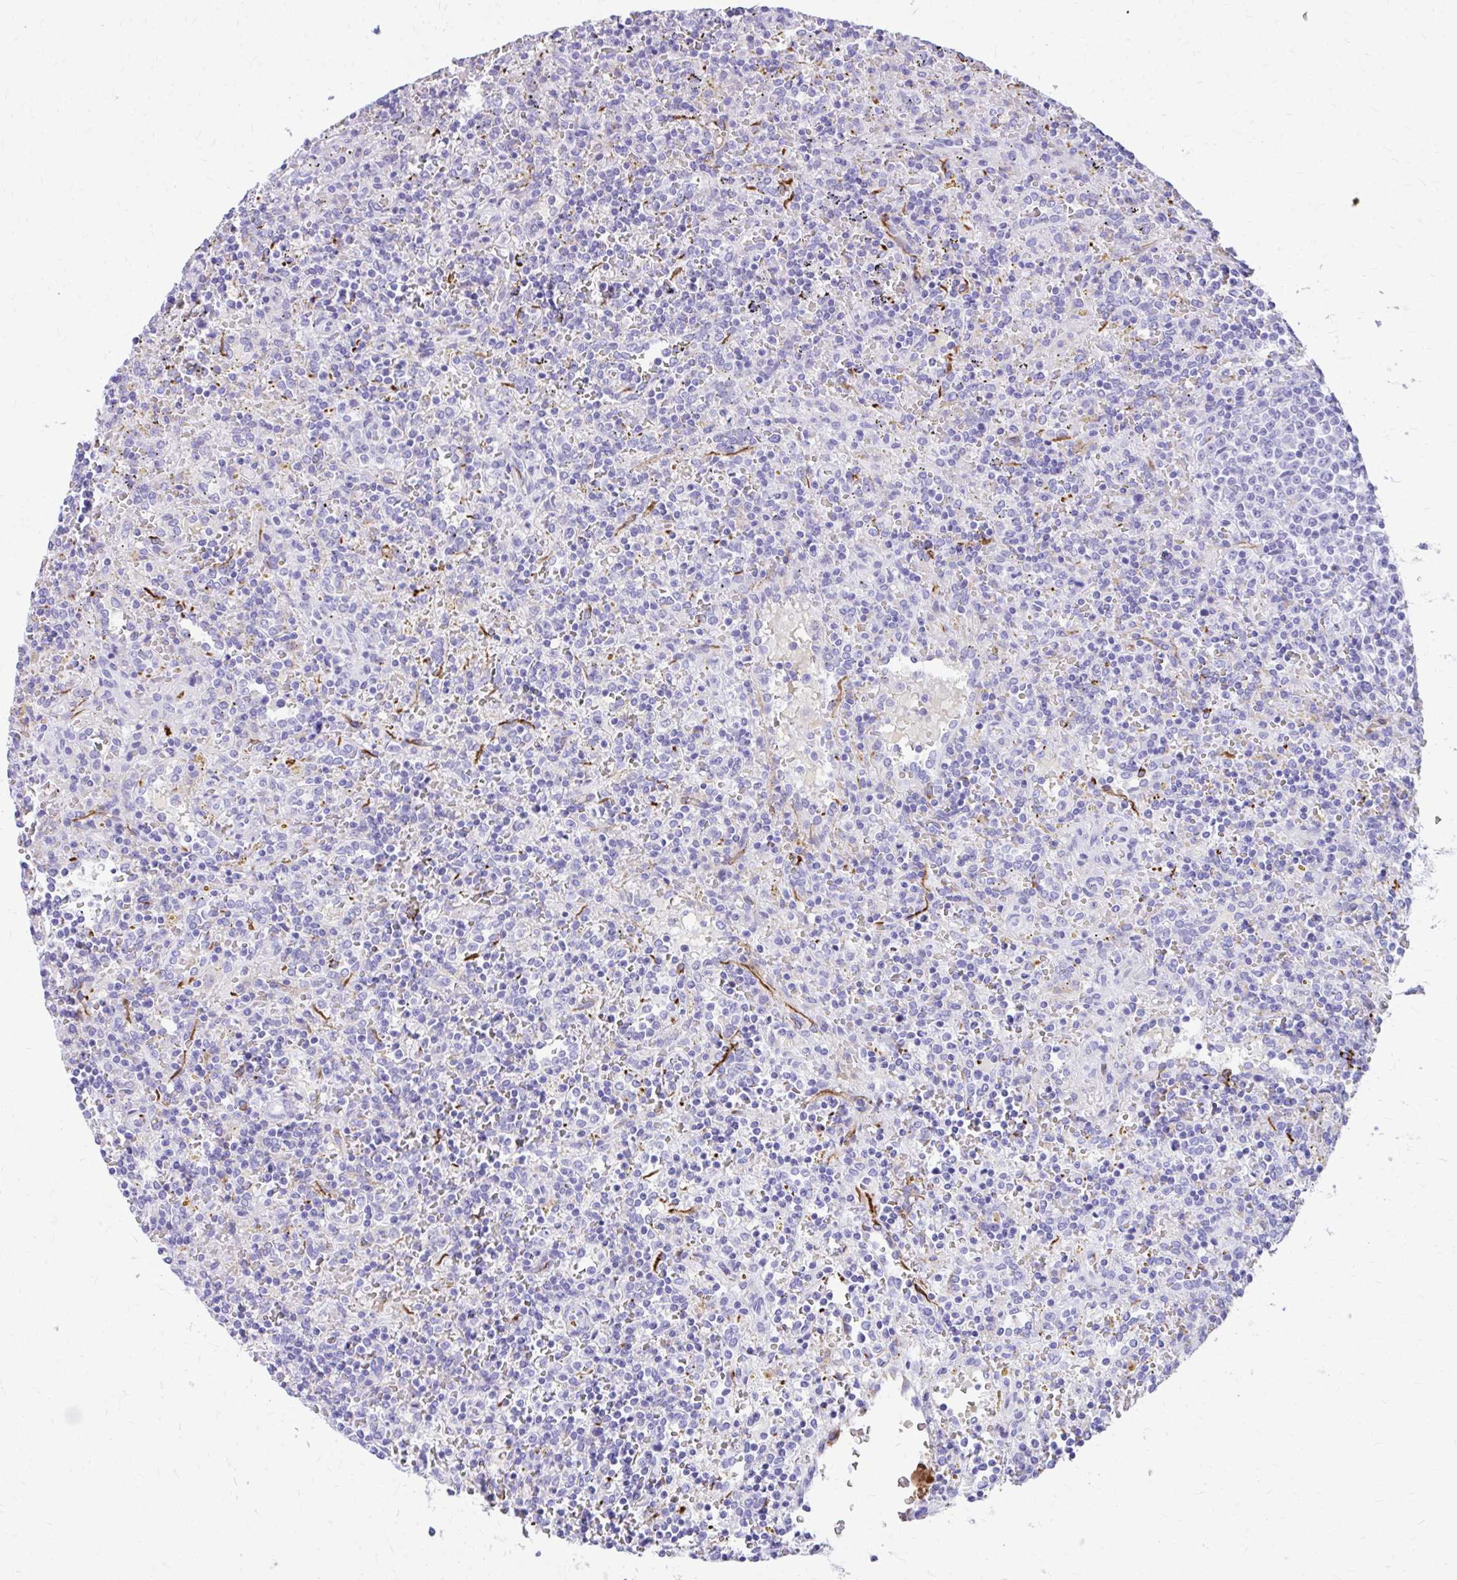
{"staining": {"intensity": "negative", "quantity": "none", "location": "none"}, "tissue": "lymphoma", "cell_type": "Tumor cells", "image_type": "cancer", "snomed": [{"axis": "morphology", "description": "Malignant lymphoma, non-Hodgkin's type, Low grade"}, {"axis": "topography", "description": "Spleen"}], "caption": "Immunohistochemistry (IHC) of human lymphoma shows no positivity in tumor cells.", "gene": "ZNF699", "patient": {"sex": "male", "age": 67}}